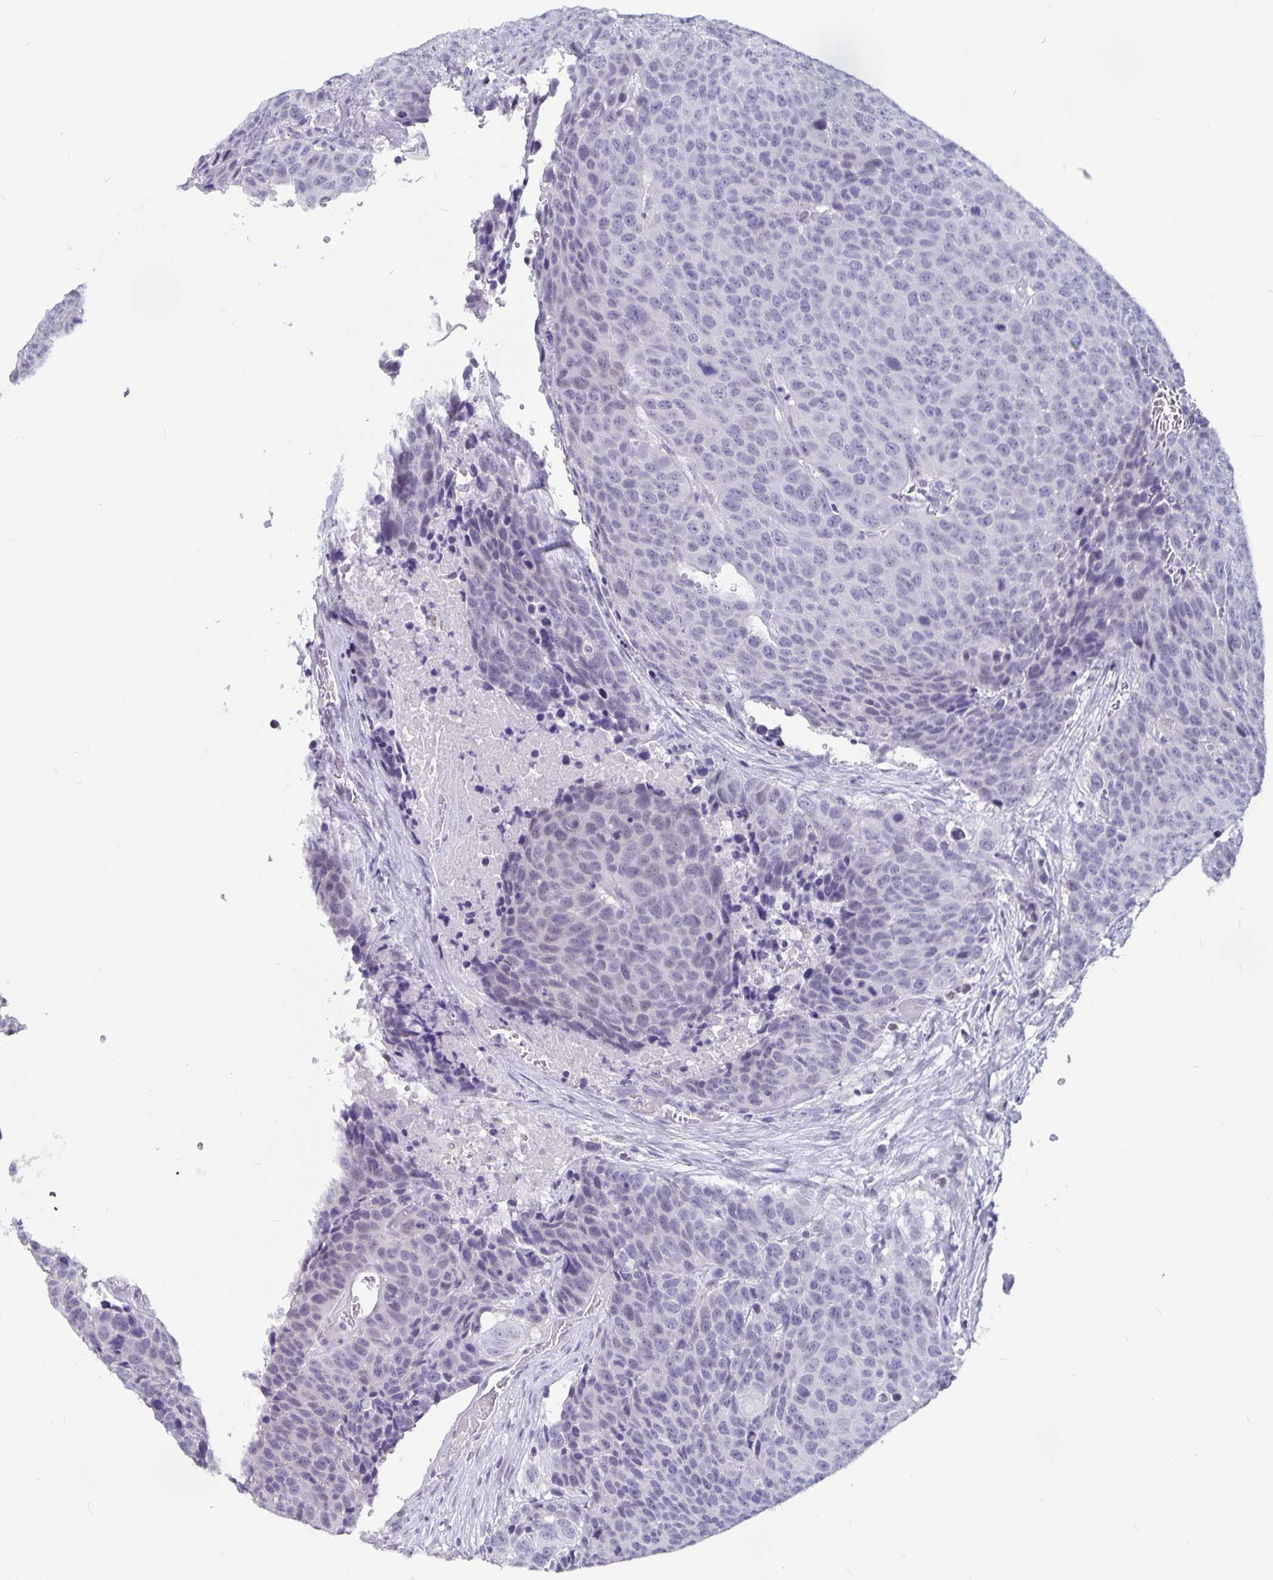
{"staining": {"intensity": "negative", "quantity": "none", "location": "none"}, "tissue": "head and neck cancer", "cell_type": "Tumor cells", "image_type": "cancer", "snomed": [{"axis": "morphology", "description": "Squamous cell carcinoma, NOS"}, {"axis": "topography", "description": "Head-Neck"}], "caption": "Head and neck squamous cell carcinoma was stained to show a protein in brown. There is no significant staining in tumor cells. Nuclei are stained in blue.", "gene": "OLIG2", "patient": {"sex": "male", "age": 66}}